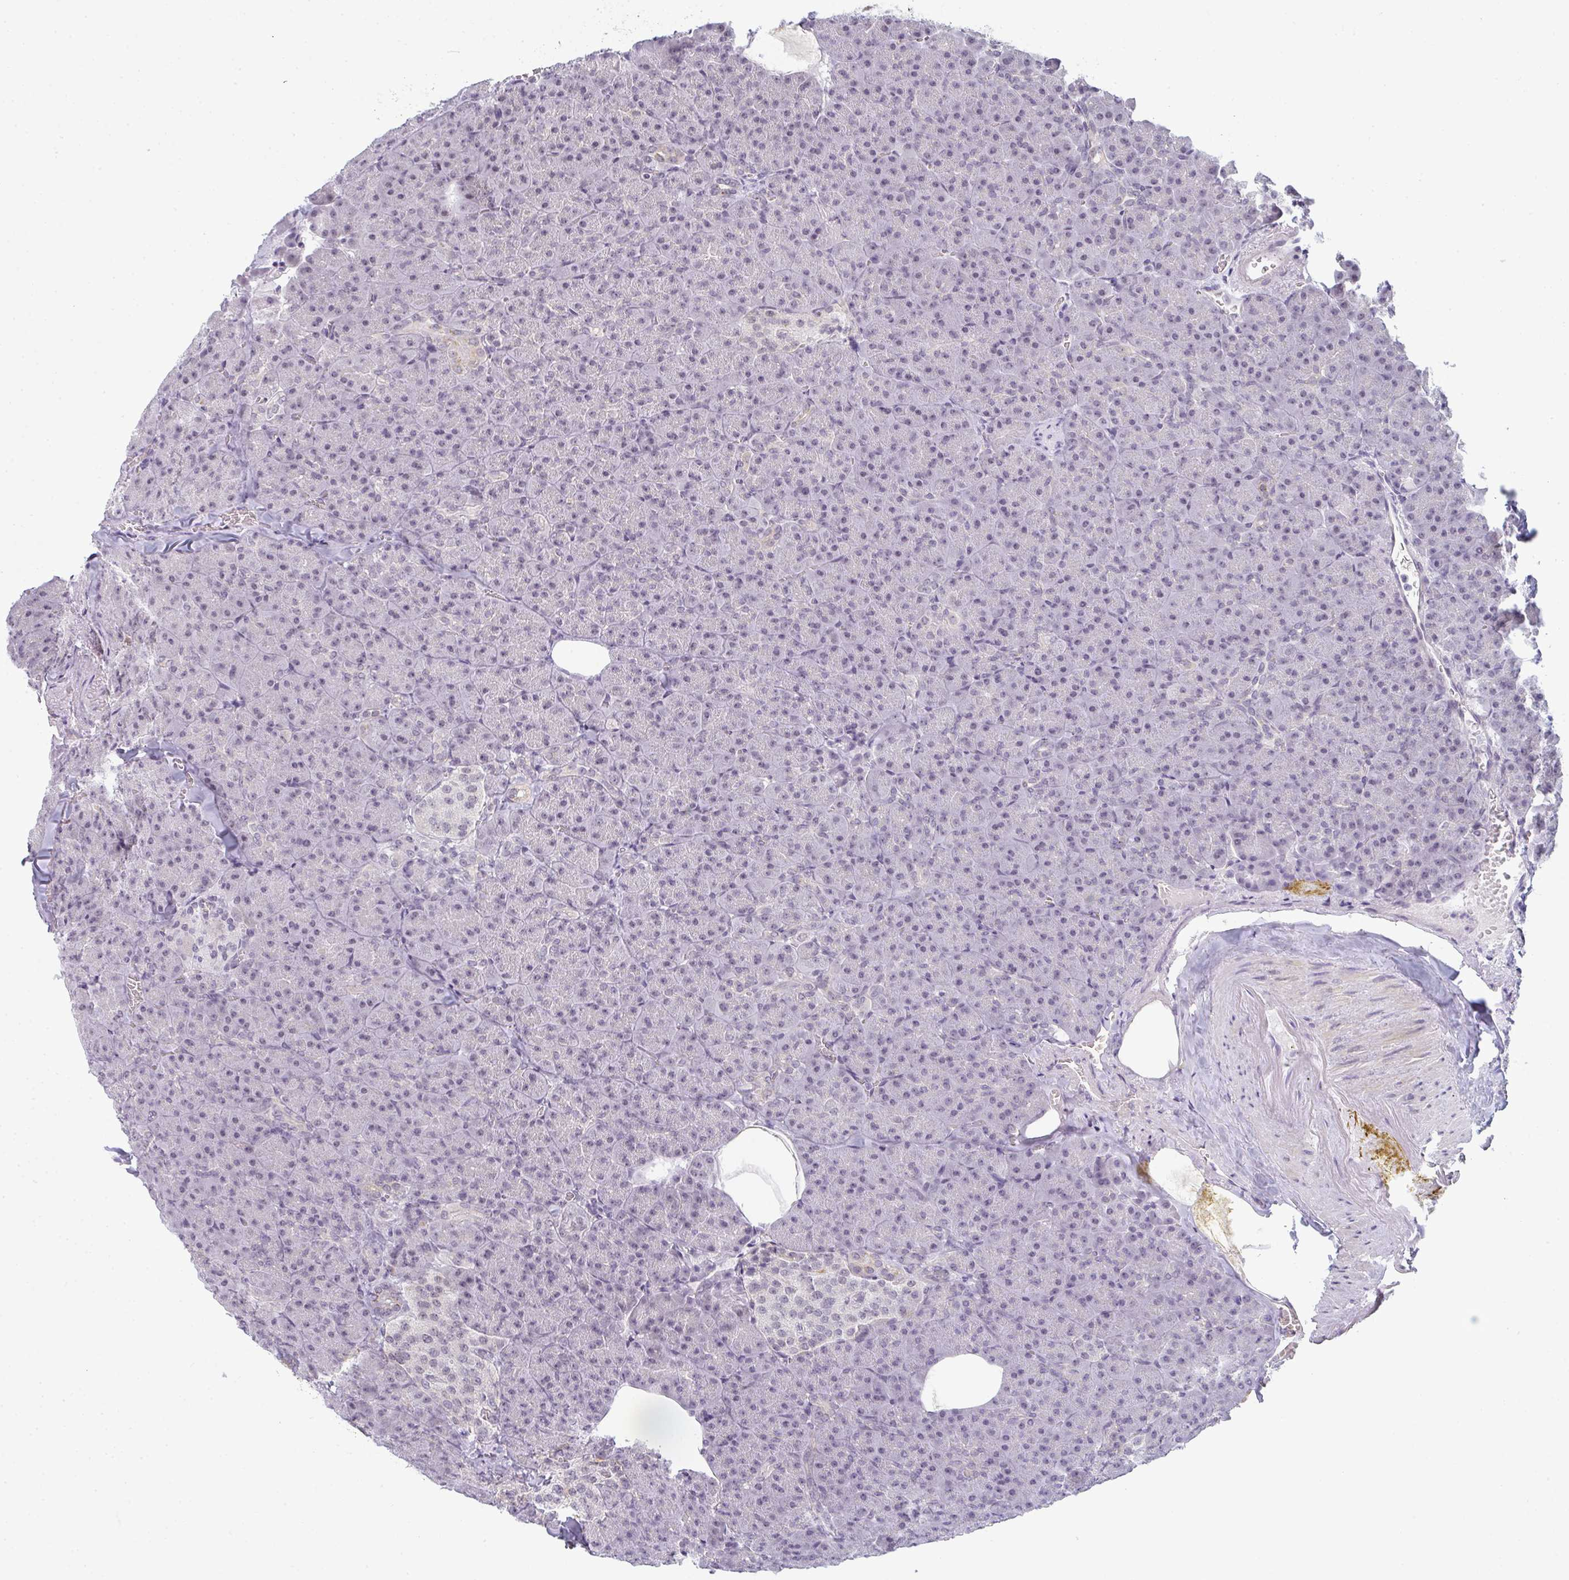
{"staining": {"intensity": "negative", "quantity": "none", "location": "none"}, "tissue": "pancreas", "cell_type": "Exocrine glandular cells", "image_type": "normal", "snomed": [{"axis": "morphology", "description": "Normal tissue, NOS"}, {"axis": "topography", "description": "Pancreas"}], "caption": "The IHC photomicrograph has no significant staining in exocrine glandular cells of pancreas. Nuclei are stained in blue.", "gene": "TEX33", "patient": {"sex": "female", "age": 74}}